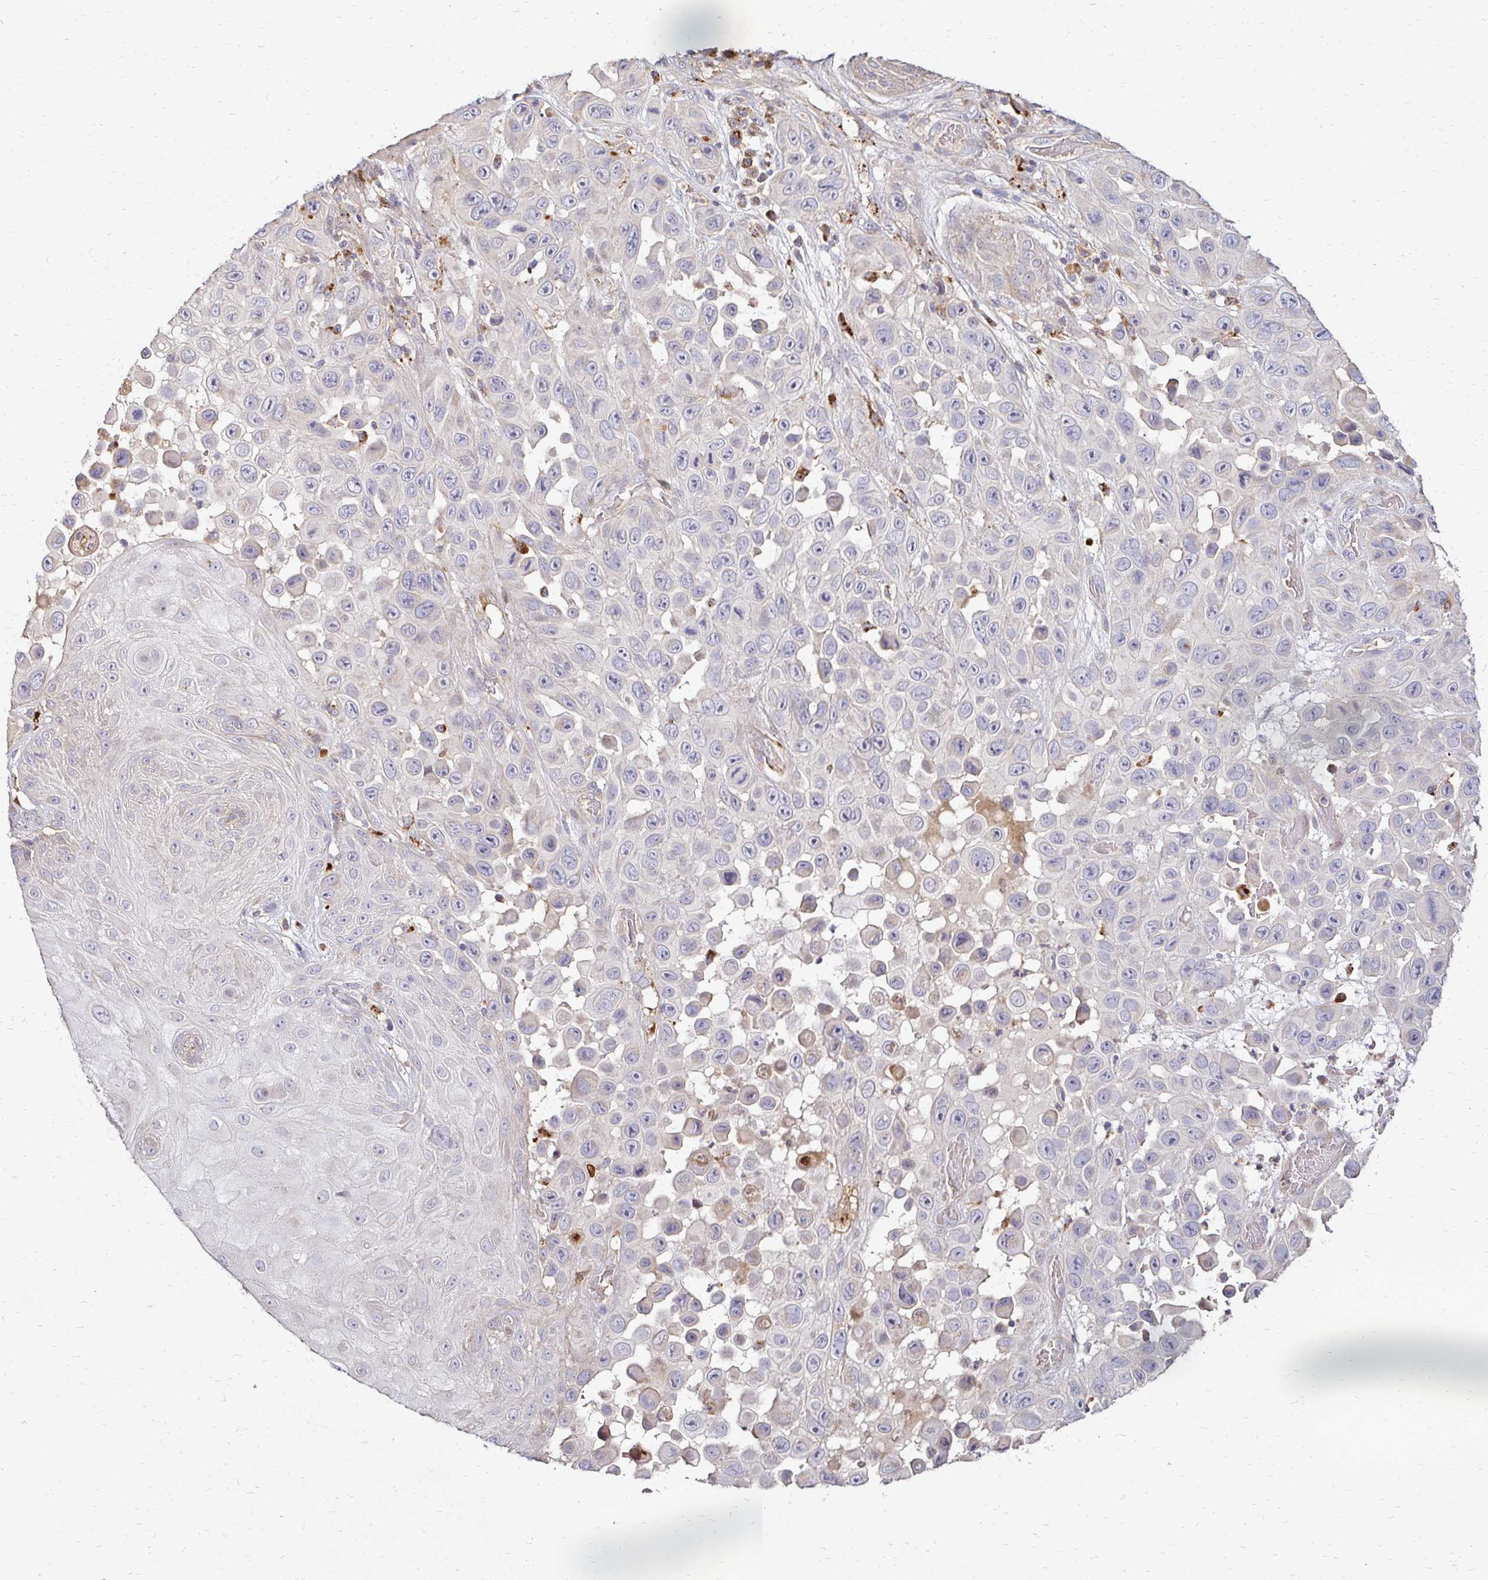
{"staining": {"intensity": "negative", "quantity": "none", "location": "none"}, "tissue": "skin cancer", "cell_type": "Tumor cells", "image_type": "cancer", "snomed": [{"axis": "morphology", "description": "Squamous cell carcinoma, NOS"}, {"axis": "topography", "description": "Skin"}], "caption": "Tumor cells show no significant protein expression in squamous cell carcinoma (skin).", "gene": "IDUA", "patient": {"sex": "male", "age": 81}}